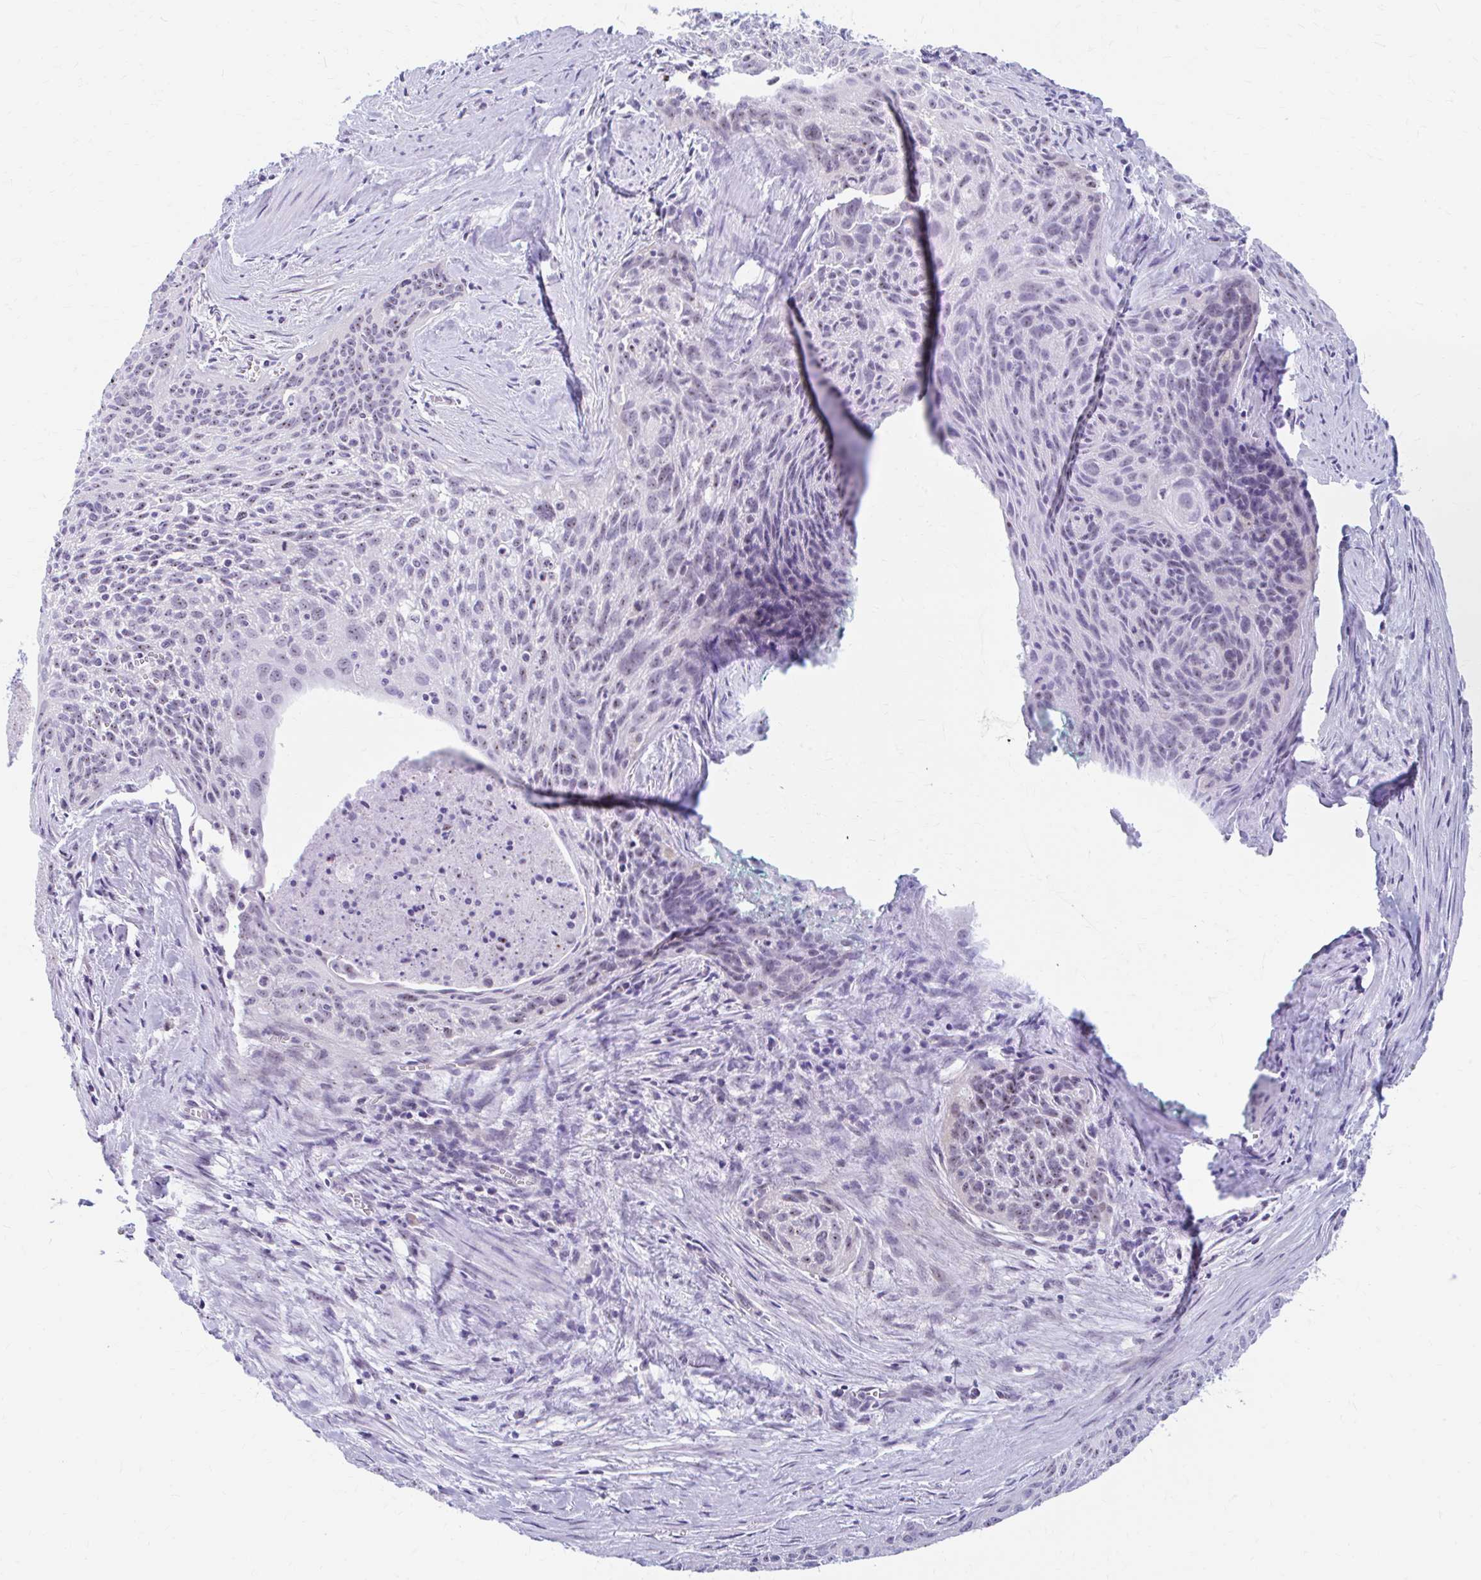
{"staining": {"intensity": "moderate", "quantity": ">75%", "location": "nuclear"}, "tissue": "cervical cancer", "cell_type": "Tumor cells", "image_type": "cancer", "snomed": [{"axis": "morphology", "description": "Squamous cell carcinoma, NOS"}, {"axis": "topography", "description": "Cervix"}], "caption": "This photomicrograph displays cervical cancer (squamous cell carcinoma) stained with immunohistochemistry (IHC) to label a protein in brown. The nuclear of tumor cells show moderate positivity for the protein. Nuclei are counter-stained blue.", "gene": "FTSJ3", "patient": {"sex": "female", "age": 55}}